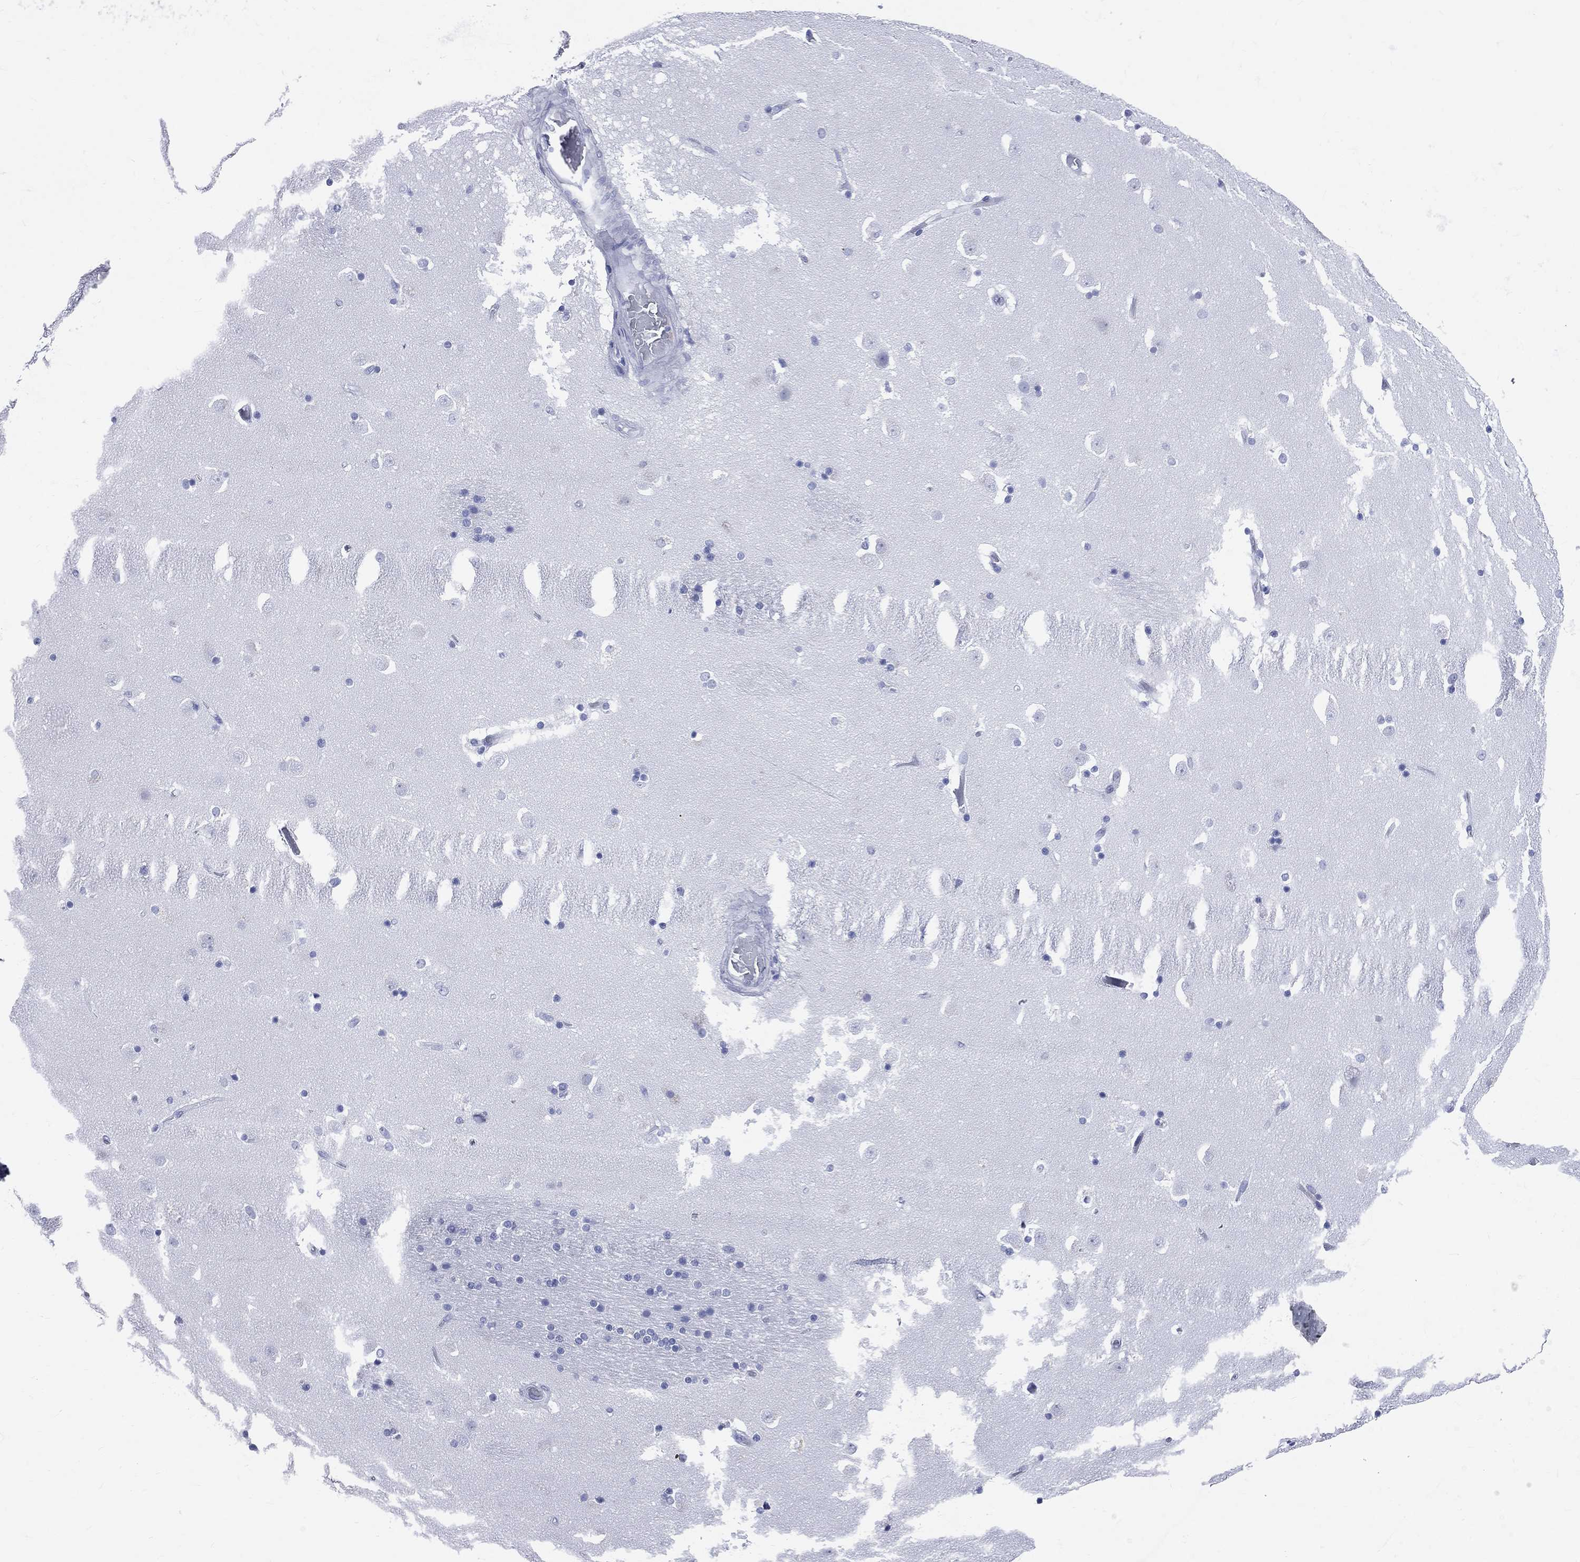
{"staining": {"intensity": "negative", "quantity": "none", "location": "none"}, "tissue": "caudate", "cell_type": "Glial cells", "image_type": "normal", "snomed": [{"axis": "morphology", "description": "Normal tissue, NOS"}, {"axis": "topography", "description": "Lateral ventricle wall"}], "caption": "Immunohistochemistry micrograph of benign human caudate stained for a protein (brown), which reveals no positivity in glial cells.", "gene": "CYLC1", "patient": {"sex": "male", "age": 51}}